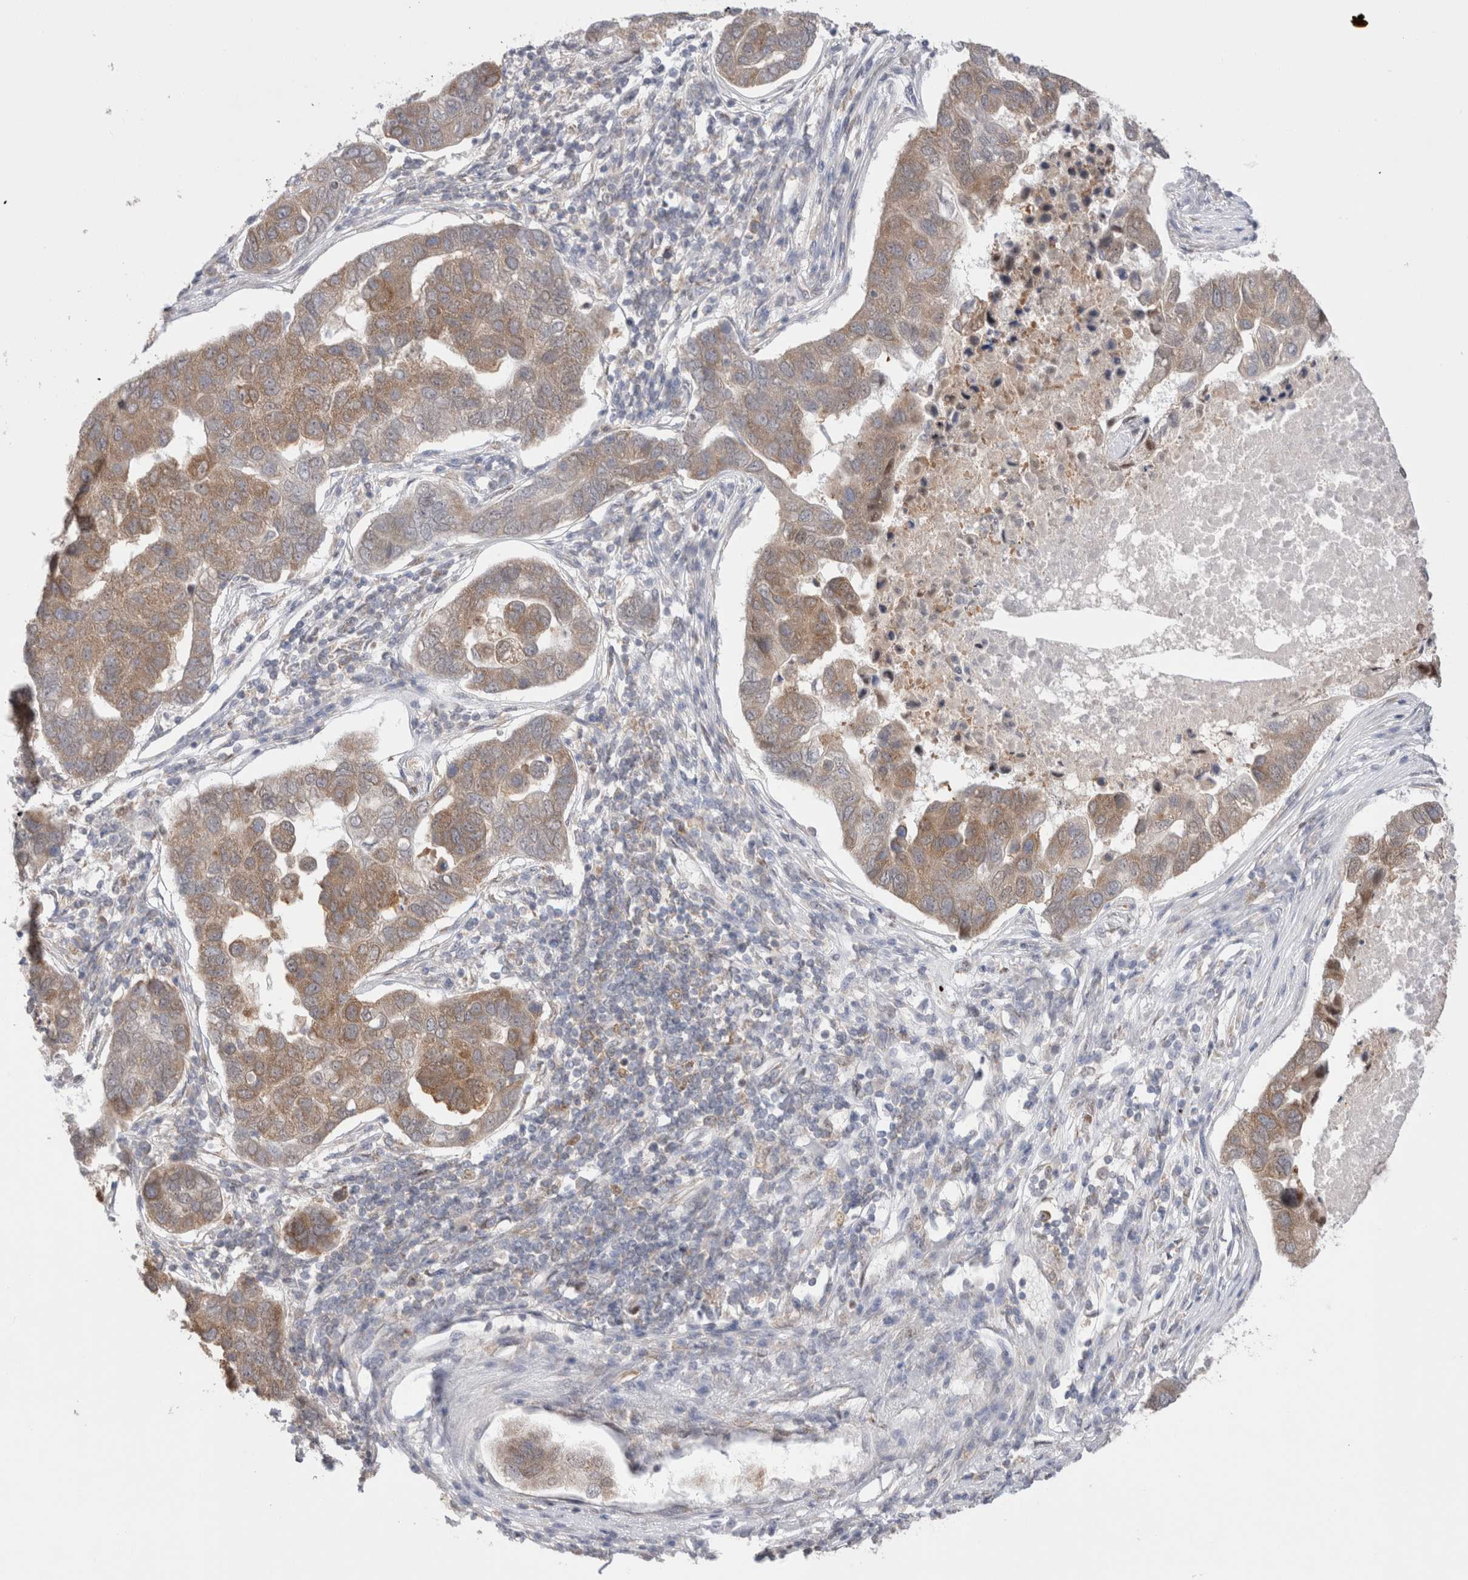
{"staining": {"intensity": "moderate", "quantity": ">75%", "location": "cytoplasmic/membranous"}, "tissue": "pancreatic cancer", "cell_type": "Tumor cells", "image_type": "cancer", "snomed": [{"axis": "morphology", "description": "Adenocarcinoma, NOS"}, {"axis": "topography", "description": "Pancreas"}], "caption": "The photomicrograph exhibits a brown stain indicating the presence of a protein in the cytoplasmic/membranous of tumor cells in pancreatic adenocarcinoma.", "gene": "NDOR1", "patient": {"sex": "female", "age": 61}}